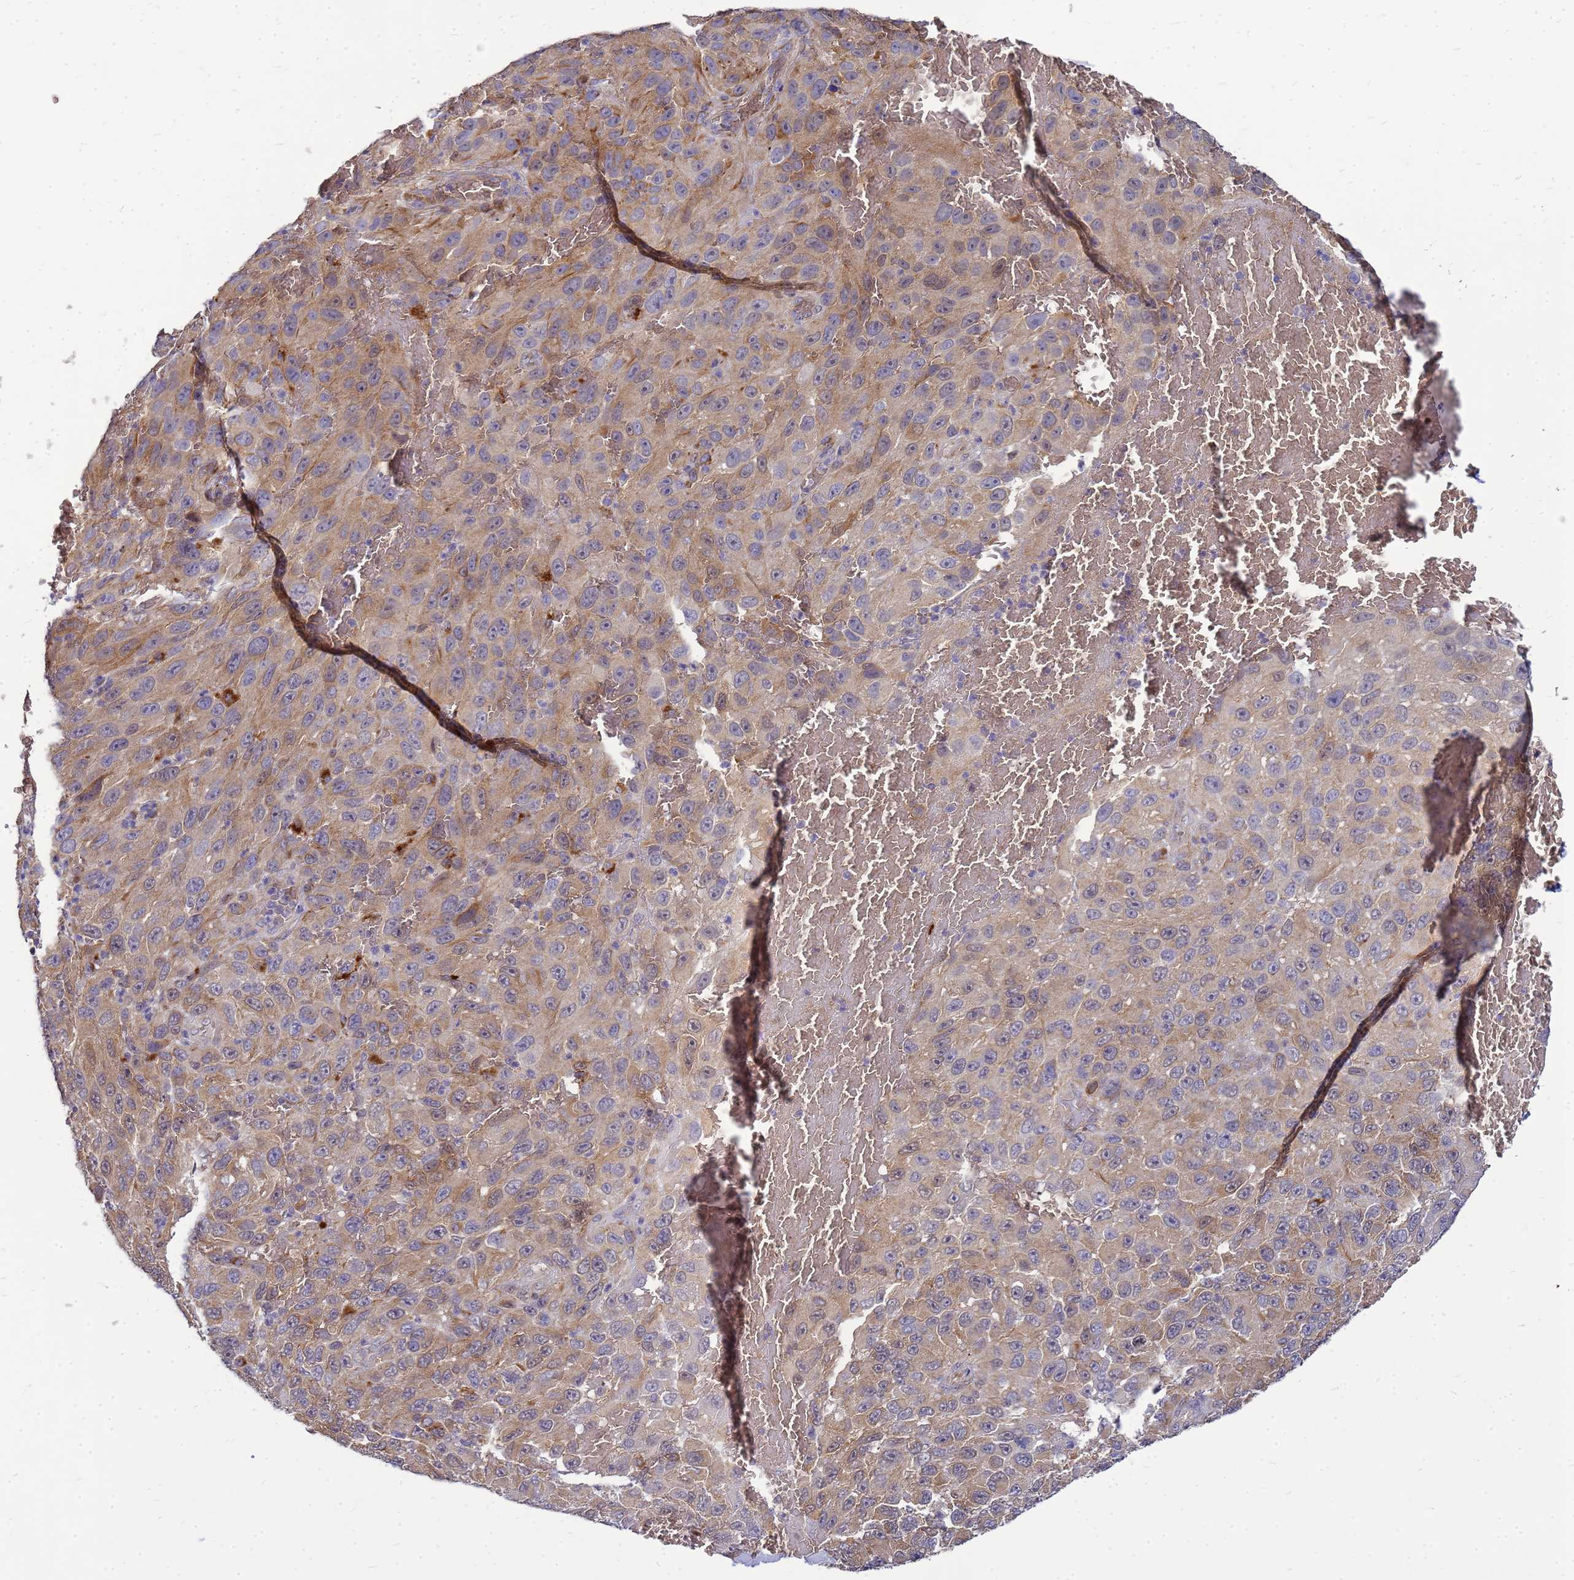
{"staining": {"intensity": "moderate", "quantity": "25%-75%", "location": "cytoplasmic/membranous"}, "tissue": "melanoma", "cell_type": "Tumor cells", "image_type": "cancer", "snomed": [{"axis": "morphology", "description": "Normal tissue, NOS"}, {"axis": "morphology", "description": "Malignant melanoma, NOS"}, {"axis": "topography", "description": "Skin"}], "caption": "A photomicrograph of melanoma stained for a protein reveals moderate cytoplasmic/membranous brown staining in tumor cells.", "gene": "EIF4EBP3", "patient": {"sex": "female", "age": 96}}